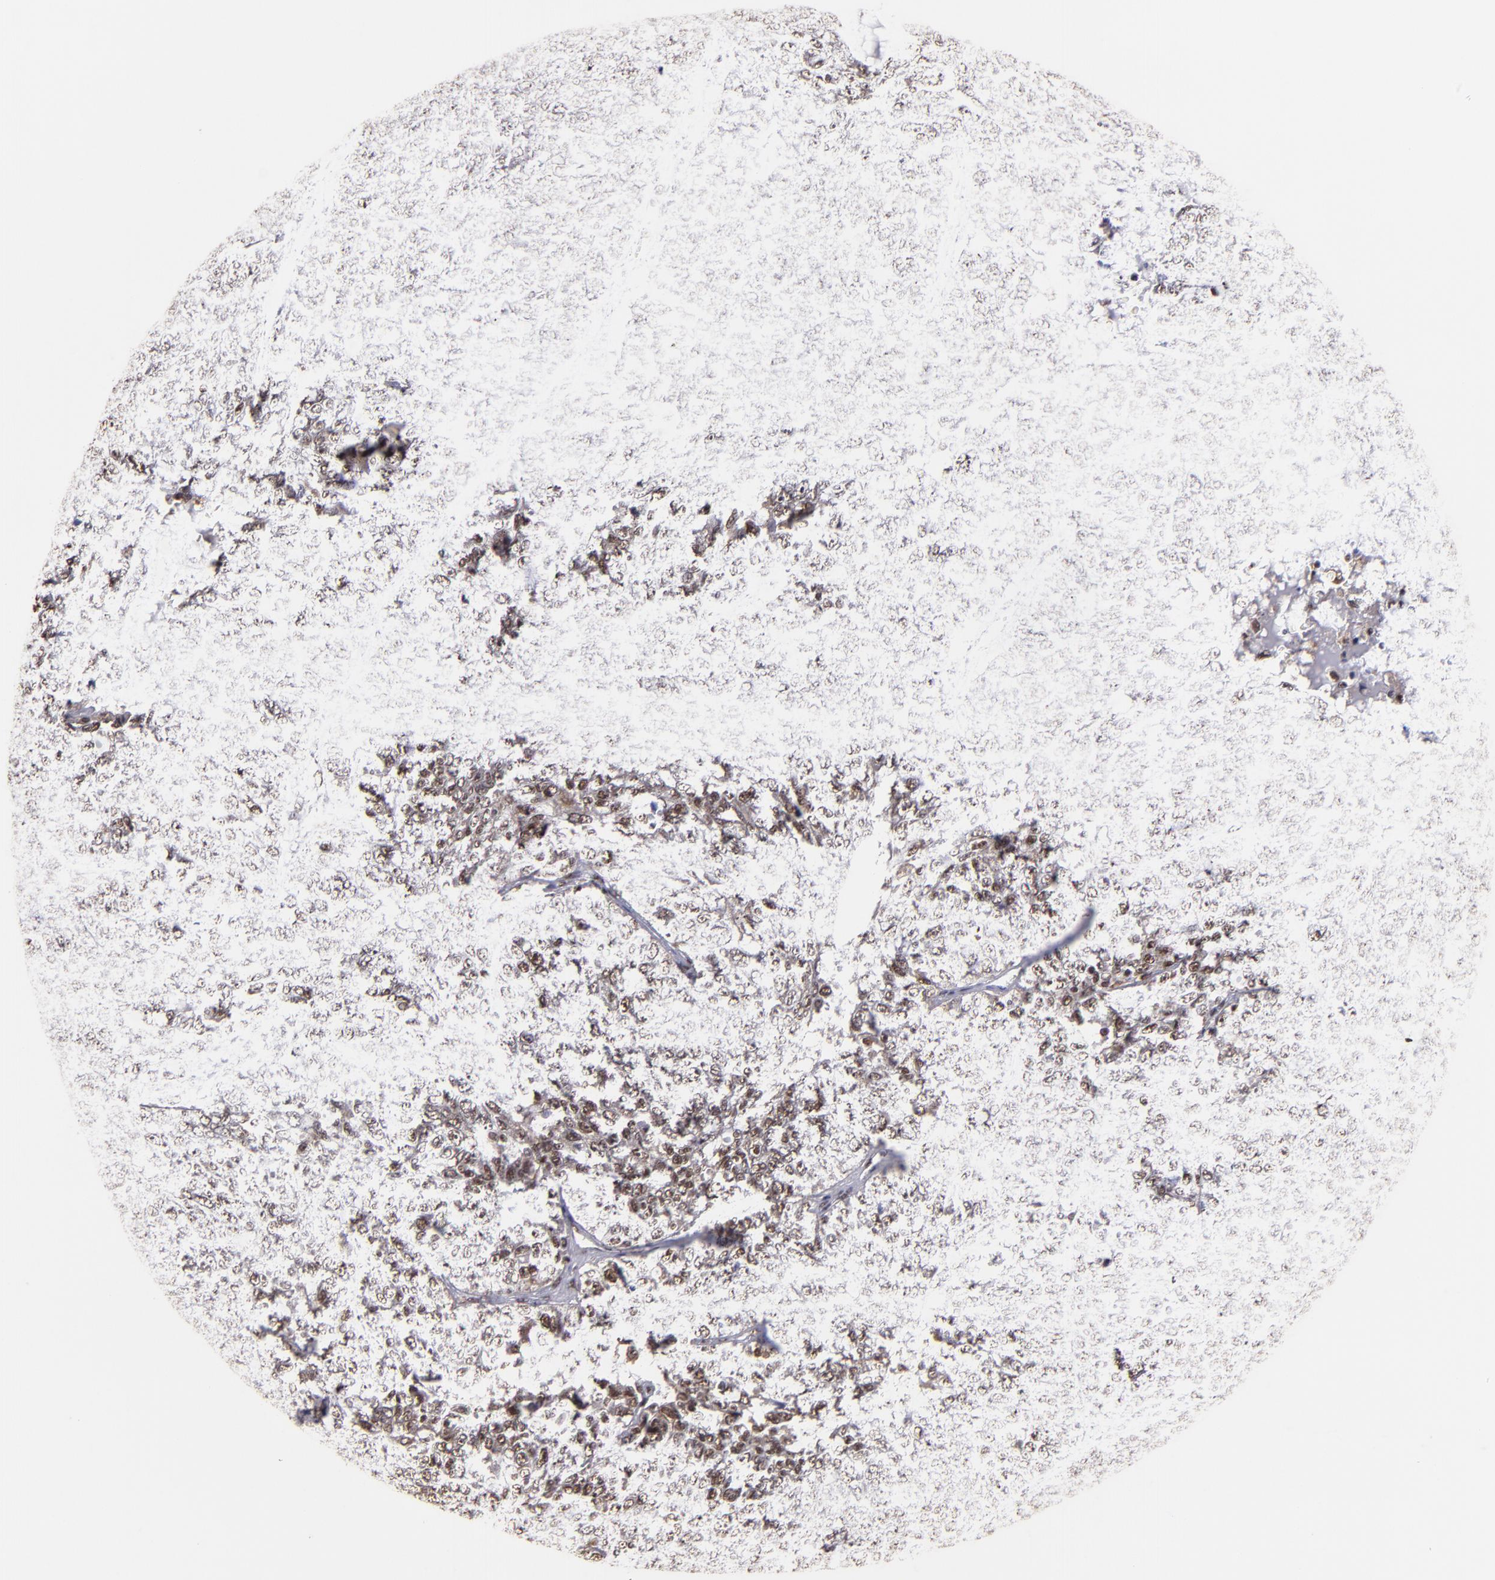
{"staining": {"intensity": "weak", "quantity": ">75%", "location": "nuclear"}, "tissue": "ovarian cancer", "cell_type": "Tumor cells", "image_type": "cancer", "snomed": [{"axis": "morphology", "description": "Cystadenocarcinoma, serous, NOS"}, {"axis": "topography", "description": "Ovary"}], "caption": "High-magnification brightfield microscopy of ovarian cancer stained with DAB (3,3'-diaminobenzidine) (brown) and counterstained with hematoxylin (blue). tumor cells exhibit weak nuclear staining is seen in approximately>75% of cells.", "gene": "SP1", "patient": {"sex": "female", "age": 71}}